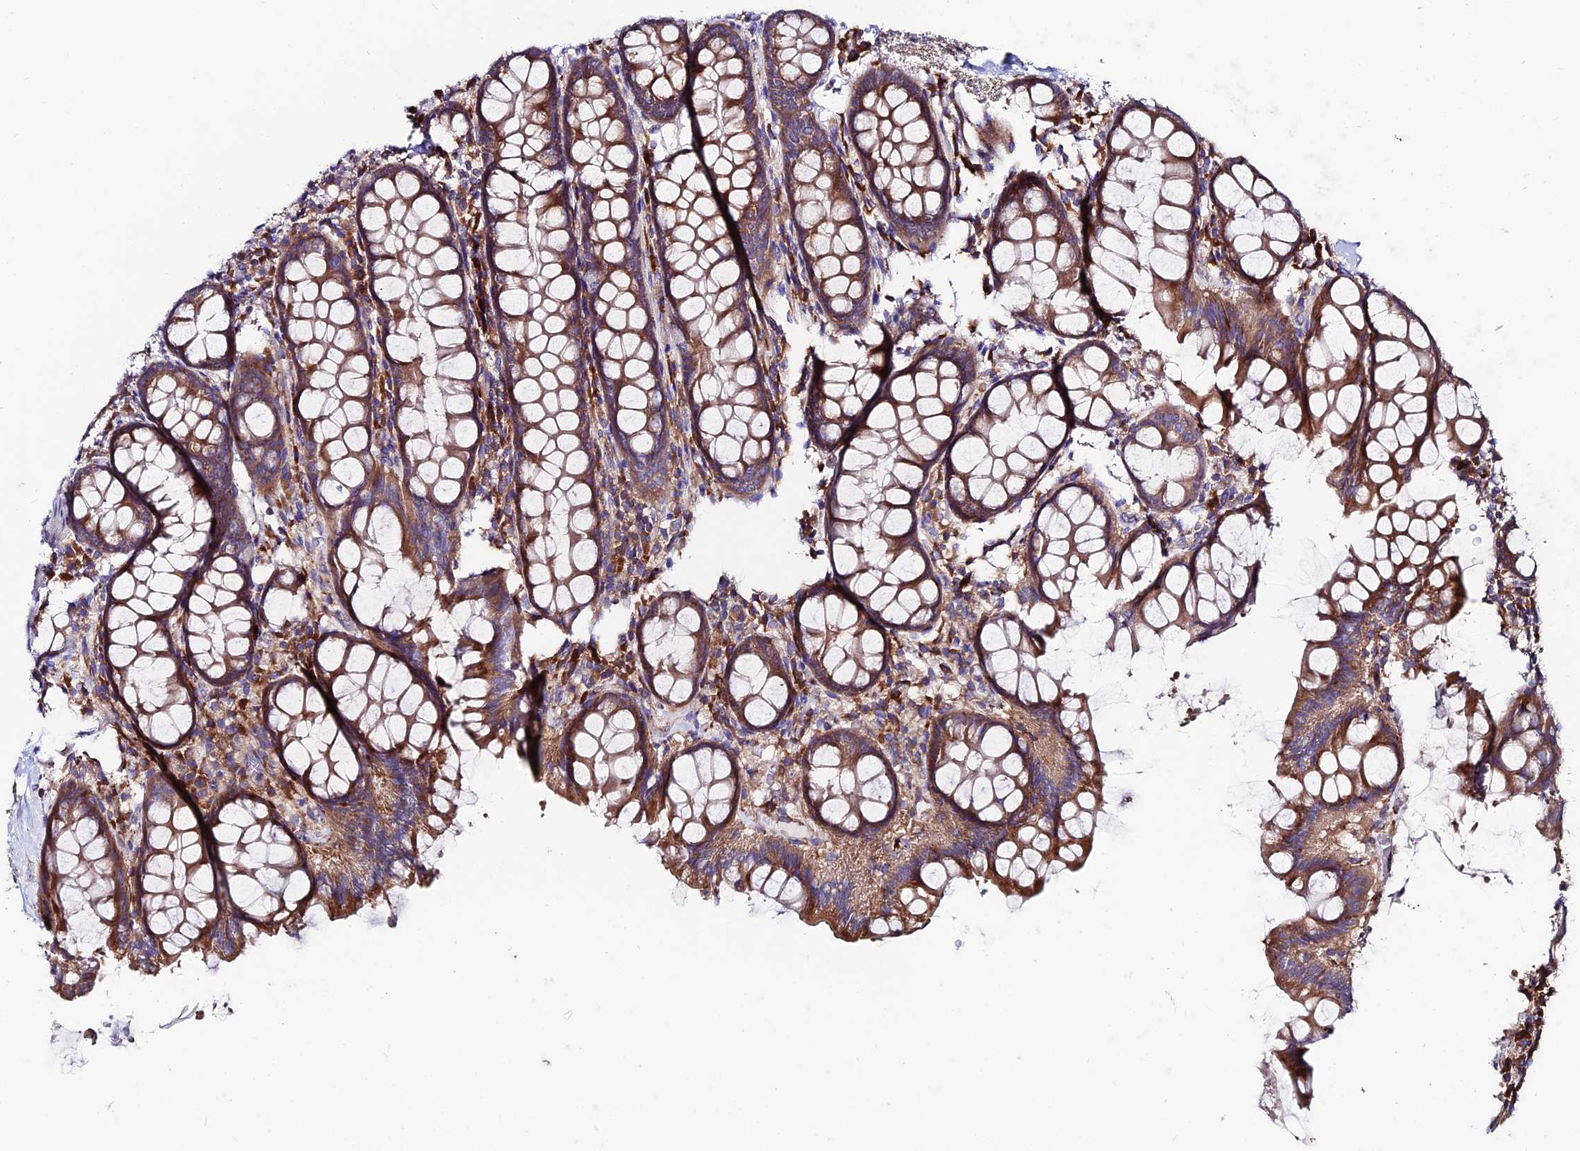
{"staining": {"intensity": "weak", "quantity": "25%-75%", "location": "cytoplasmic/membranous"}, "tissue": "colon", "cell_type": "Endothelial cells", "image_type": "normal", "snomed": [{"axis": "morphology", "description": "Normal tissue, NOS"}, {"axis": "topography", "description": "Colon"}], "caption": "Brown immunohistochemical staining in benign colon shows weak cytoplasmic/membranous staining in approximately 25%-75% of endothelial cells.", "gene": "EIF3K", "patient": {"sex": "female", "age": 79}}